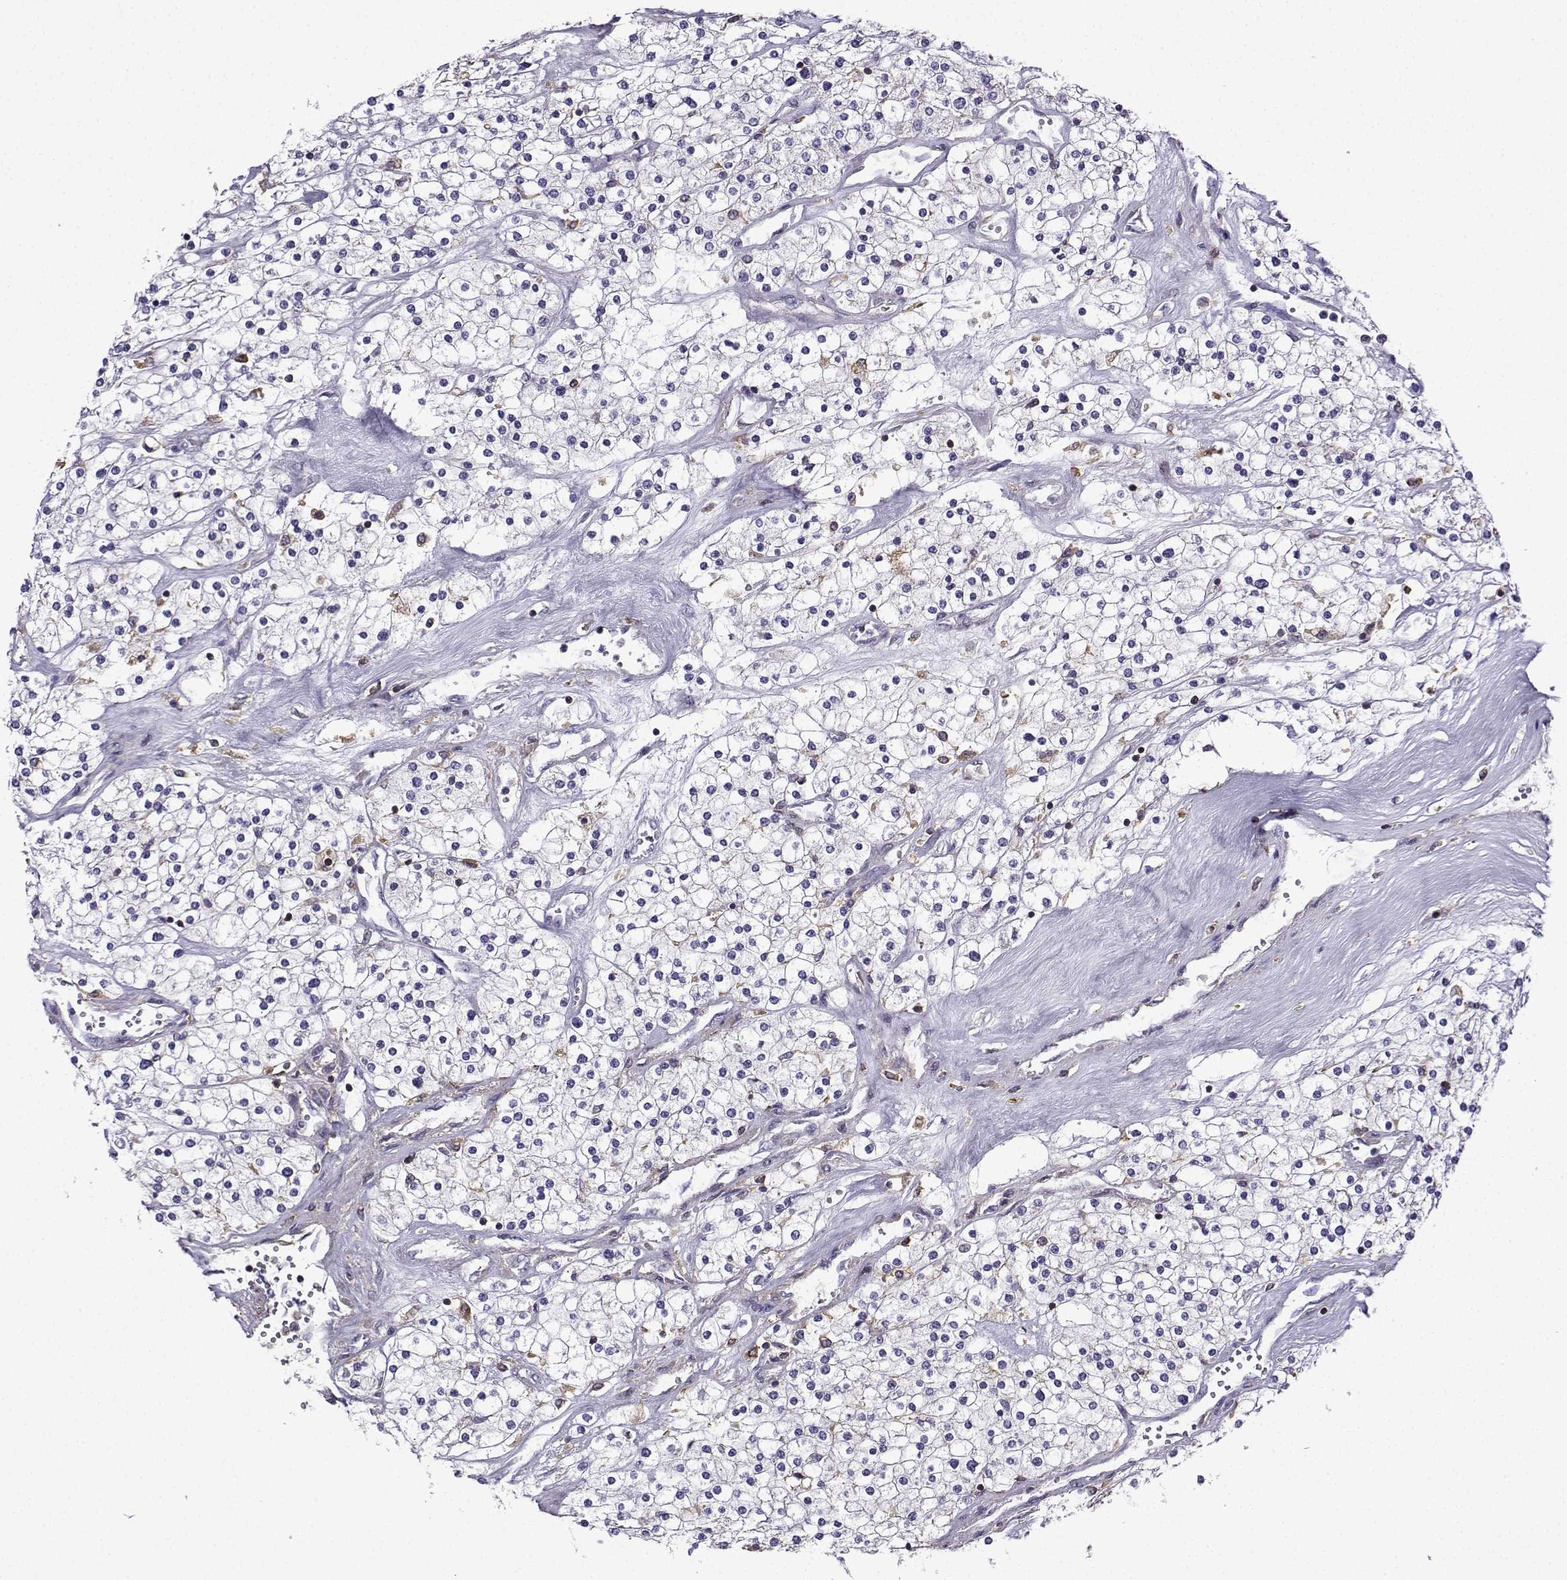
{"staining": {"intensity": "negative", "quantity": "none", "location": "none"}, "tissue": "renal cancer", "cell_type": "Tumor cells", "image_type": "cancer", "snomed": [{"axis": "morphology", "description": "Adenocarcinoma, NOS"}, {"axis": "topography", "description": "Kidney"}], "caption": "Immunohistochemical staining of human renal adenocarcinoma shows no significant staining in tumor cells. (DAB (3,3'-diaminobenzidine) immunohistochemistry (IHC) with hematoxylin counter stain).", "gene": "DOCK10", "patient": {"sex": "male", "age": 80}}